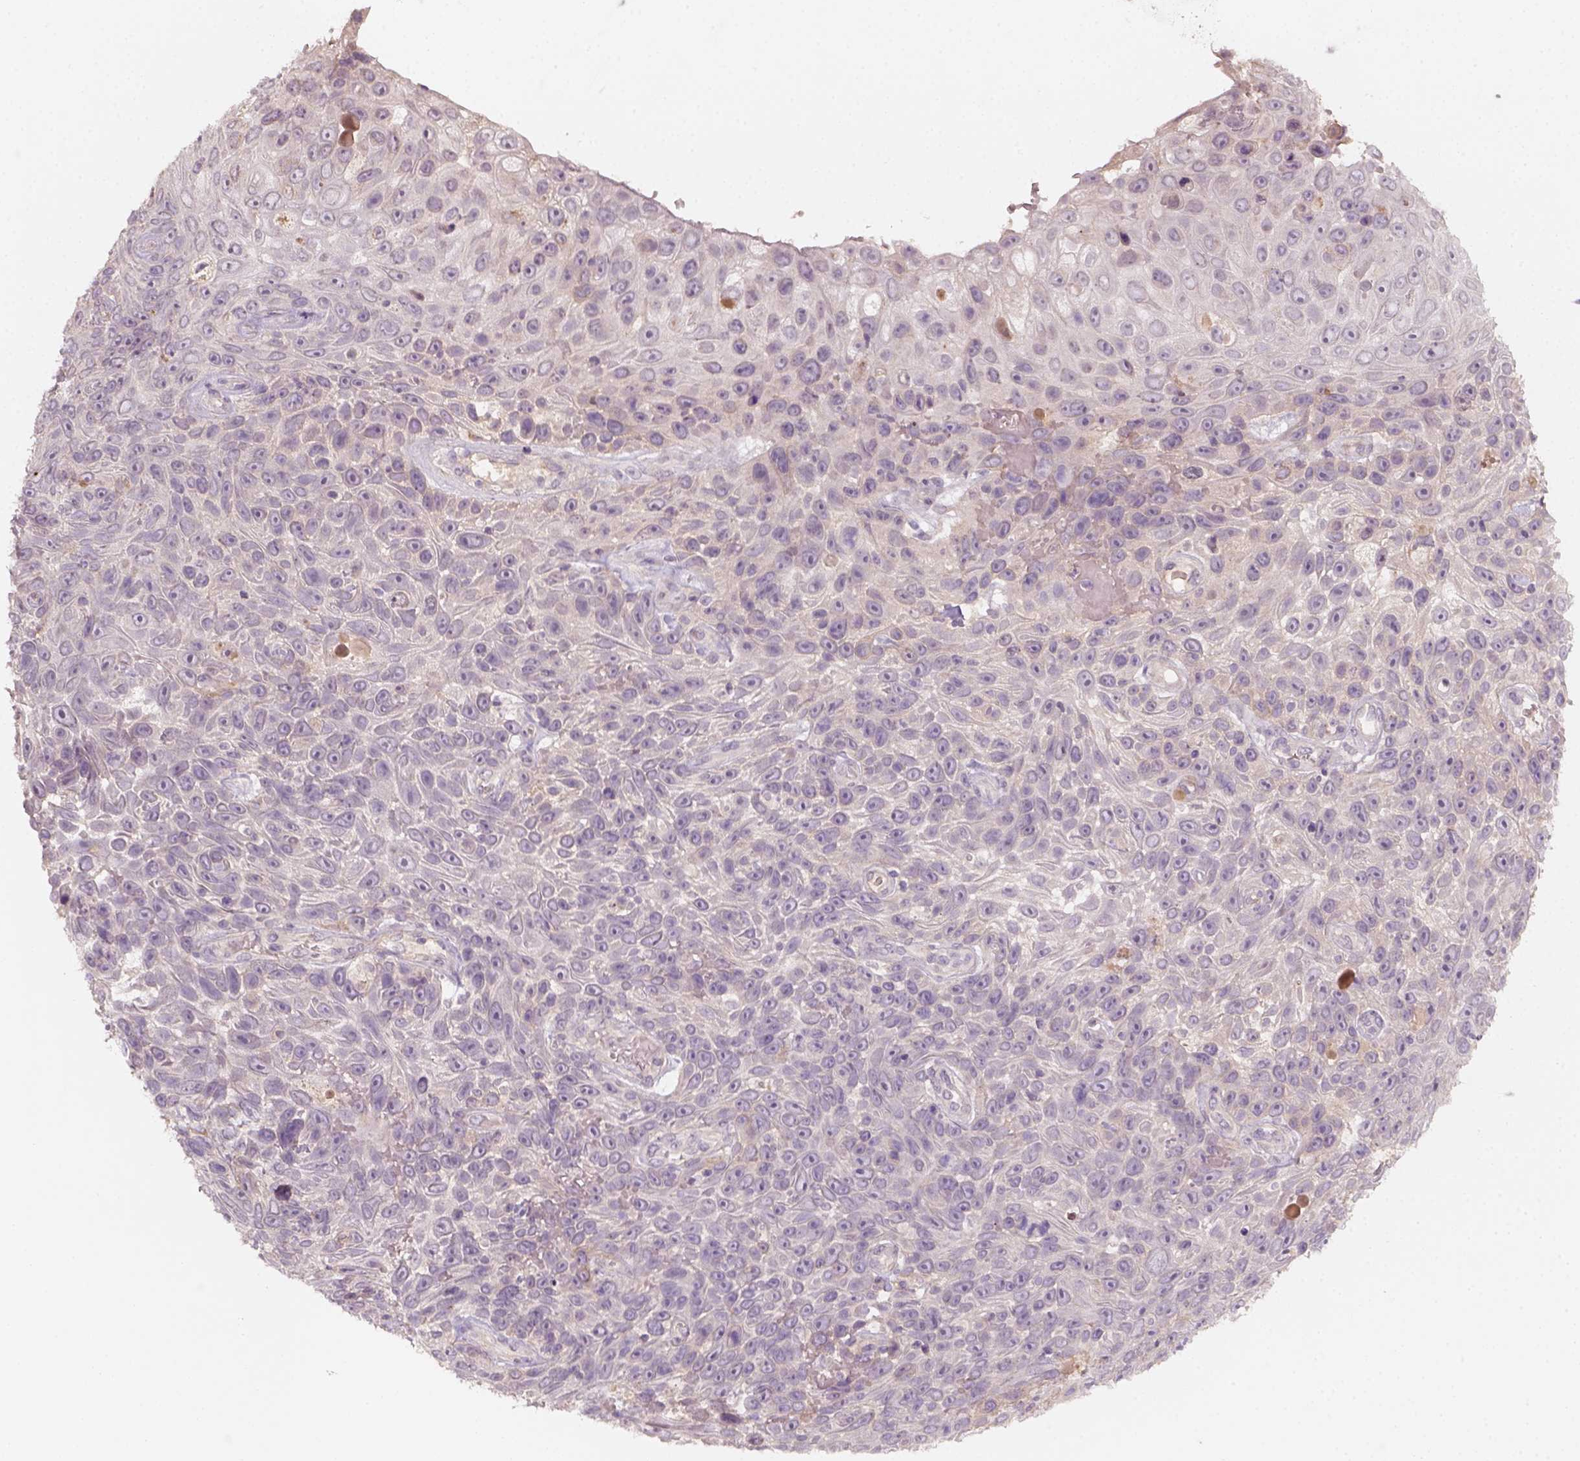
{"staining": {"intensity": "negative", "quantity": "none", "location": "none"}, "tissue": "skin cancer", "cell_type": "Tumor cells", "image_type": "cancer", "snomed": [{"axis": "morphology", "description": "Squamous cell carcinoma, NOS"}, {"axis": "topography", "description": "Skin"}], "caption": "High magnification brightfield microscopy of skin squamous cell carcinoma stained with DAB (3,3'-diaminobenzidine) (brown) and counterstained with hematoxylin (blue): tumor cells show no significant staining.", "gene": "AQP9", "patient": {"sex": "male", "age": 82}}